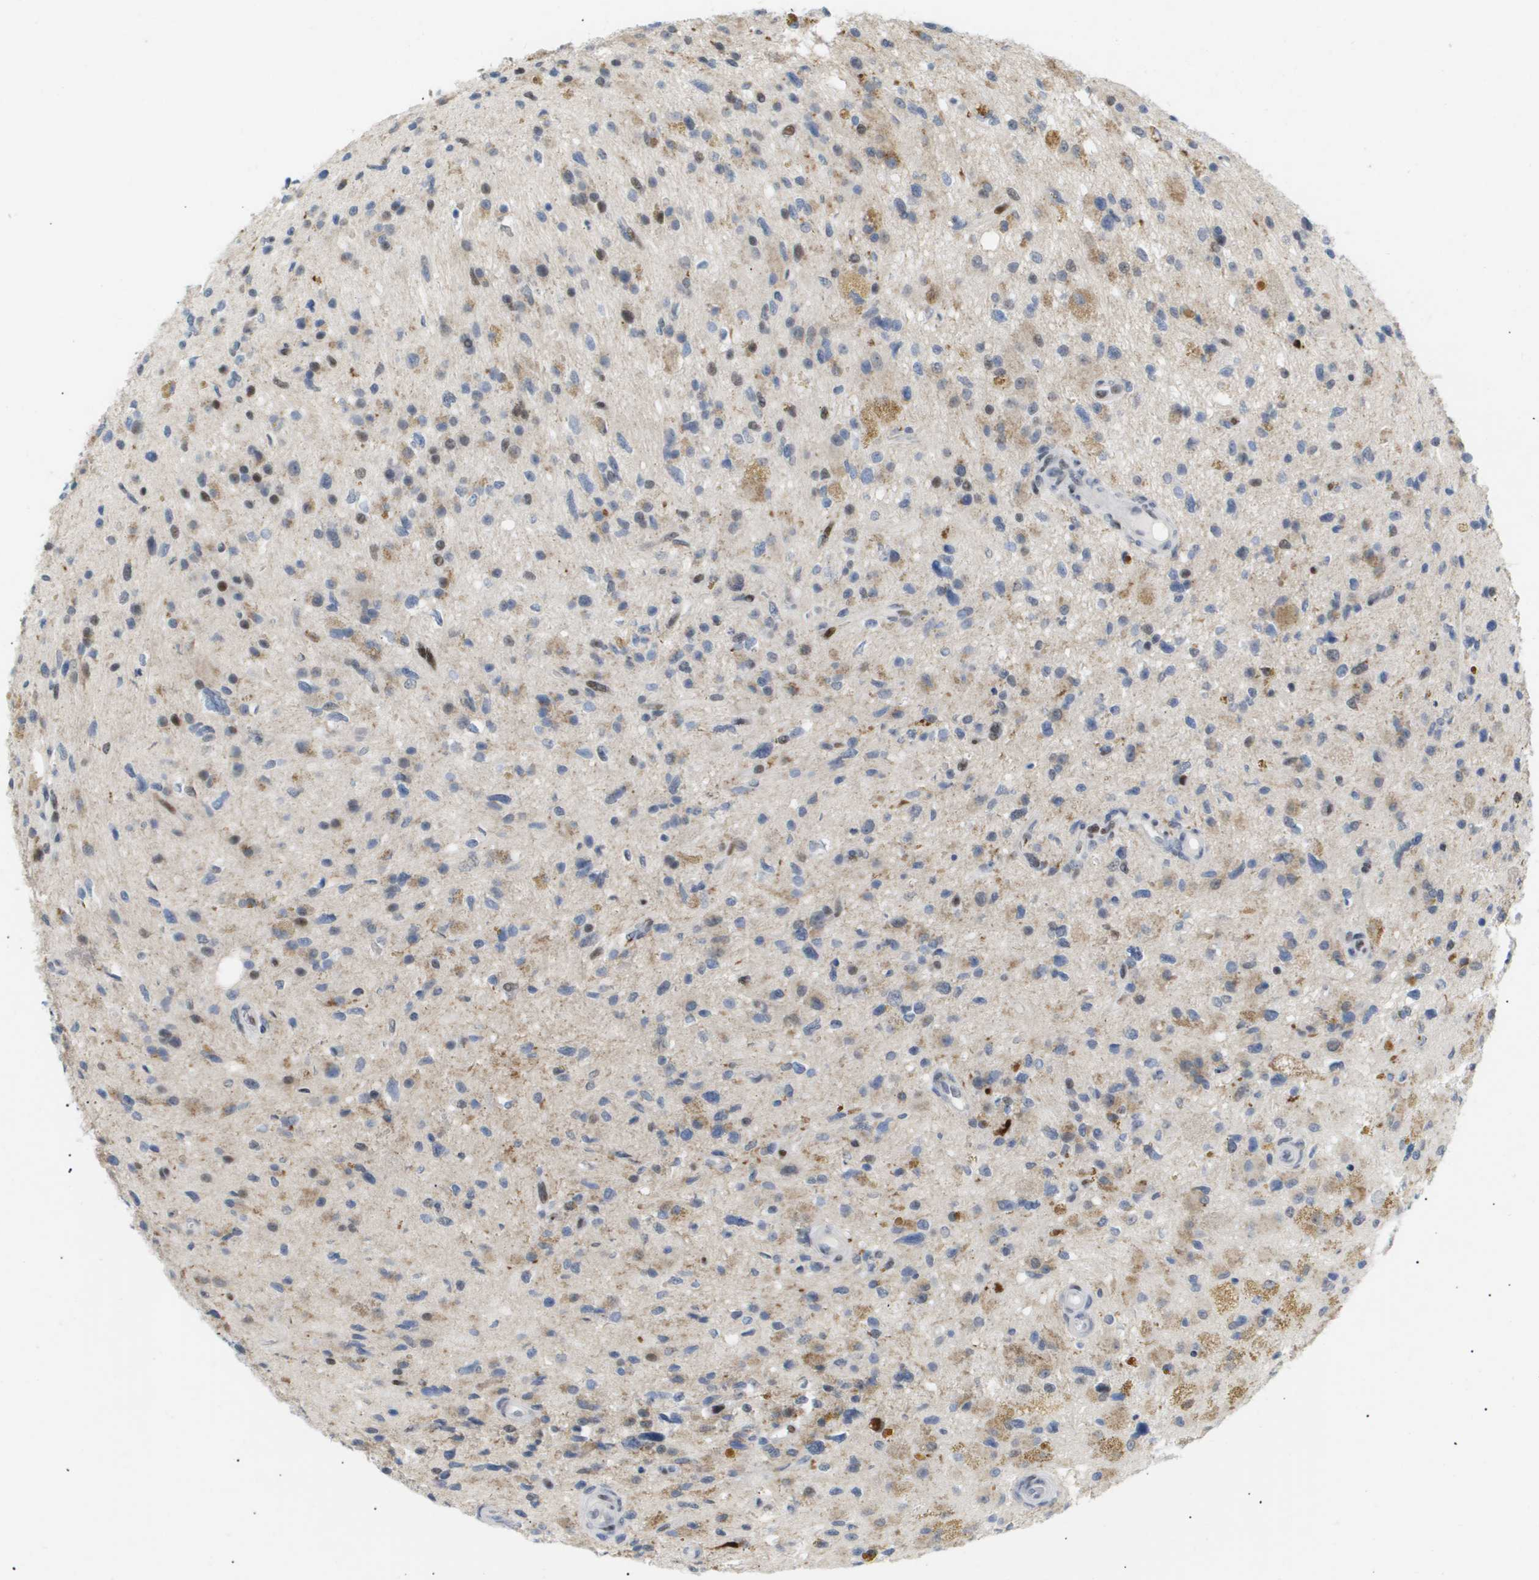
{"staining": {"intensity": "moderate", "quantity": "<25%", "location": "nuclear"}, "tissue": "glioma", "cell_type": "Tumor cells", "image_type": "cancer", "snomed": [{"axis": "morphology", "description": "Glioma, malignant, High grade"}, {"axis": "topography", "description": "Brain"}], "caption": "The image reveals immunohistochemical staining of malignant high-grade glioma. There is moderate nuclear expression is present in approximately <25% of tumor cells.", "gene": "PPARD", "patient": {"sex": "male", "age": 33}}